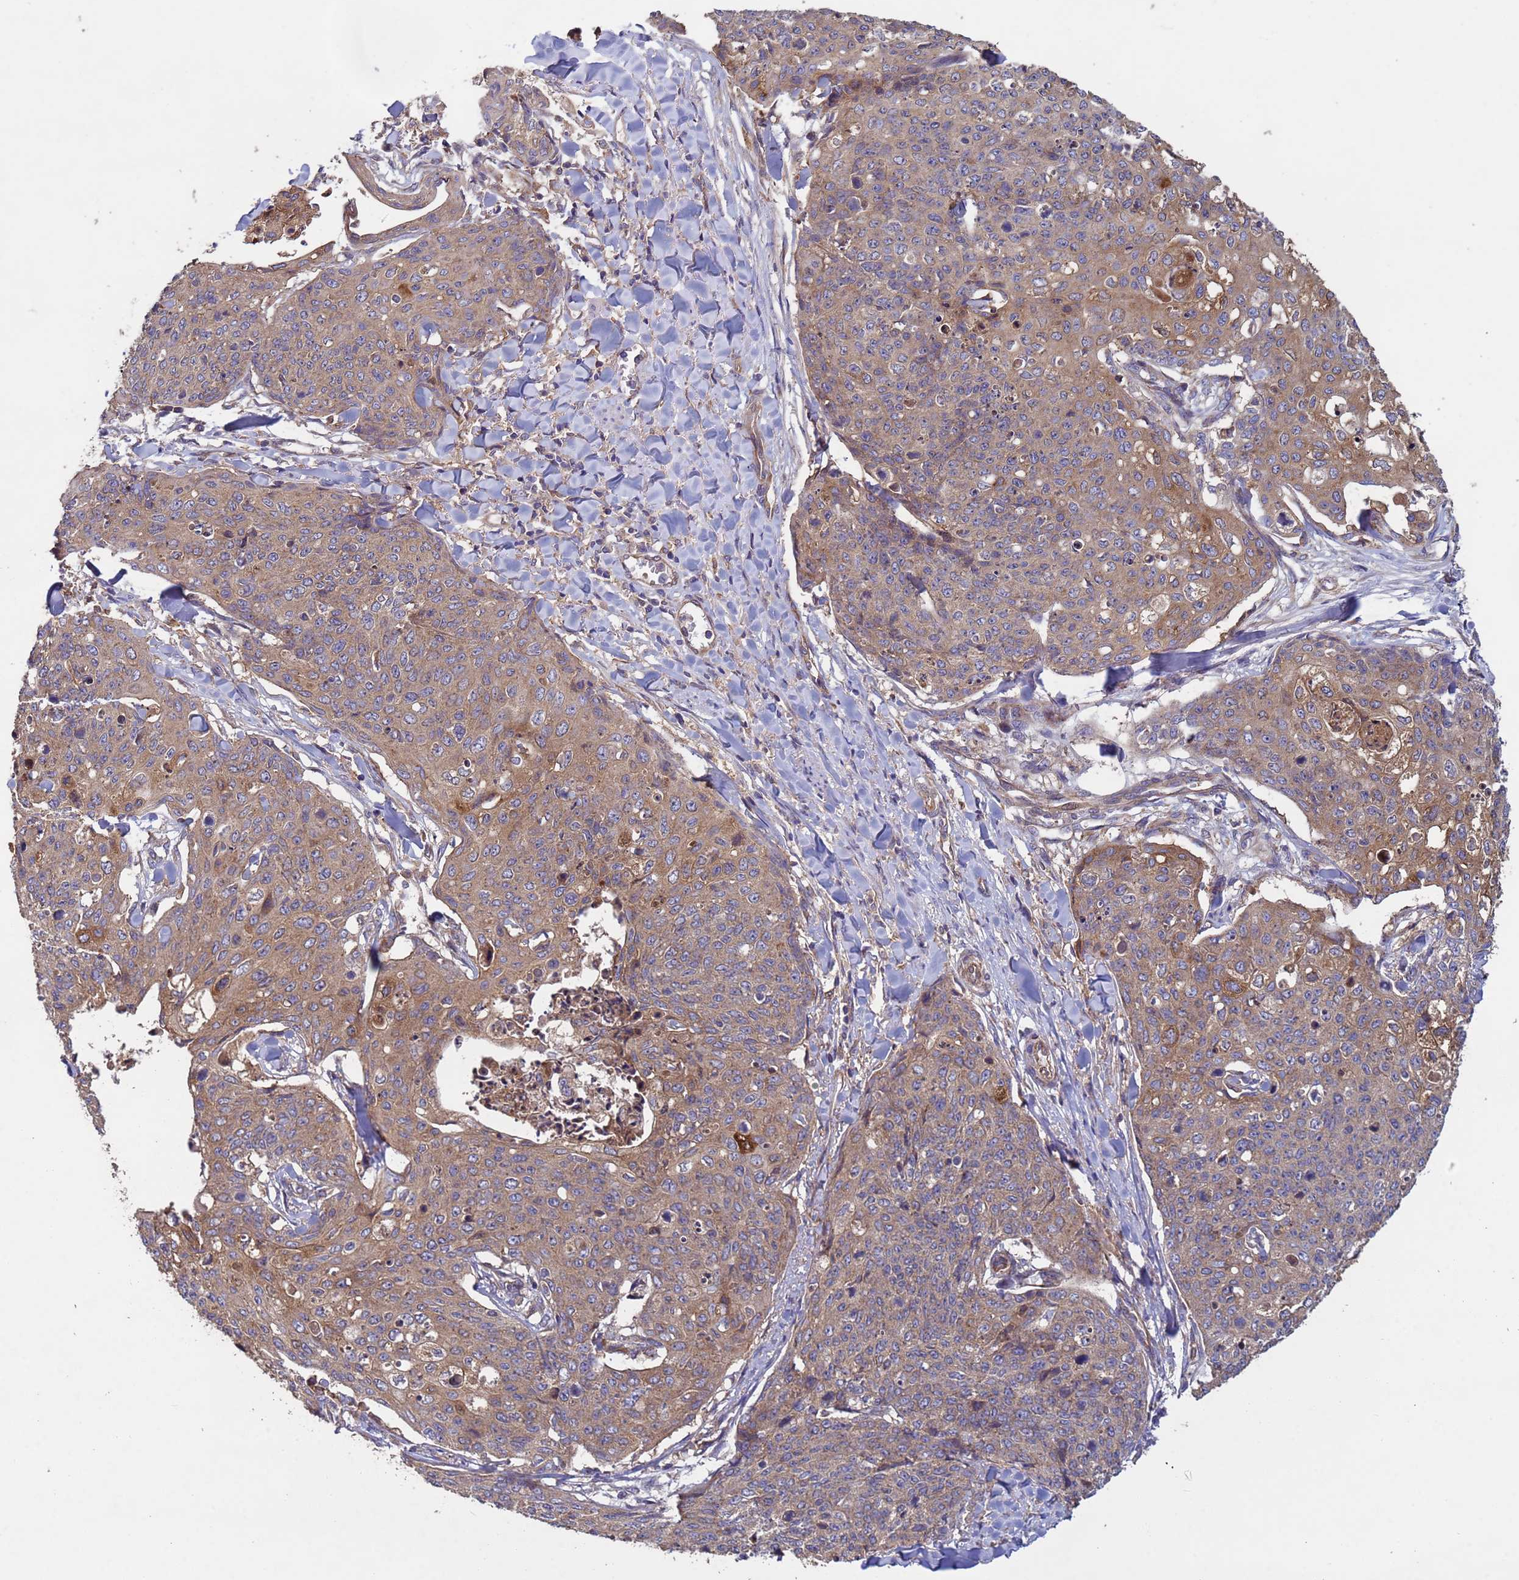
{"staining": {"intensity": "moderate", "quantity": "<25%", "location": "cytoplasmic/membranous"}, "tissue": "skin cancer", "cell_type": "Tumor cells", "image_type": "cancer", "snomed": [{"axis": "morphology", "description": "Squamous cell carcinoma, NOS"}, {"axis": "topography", "description": "Skin"}, {"axis": "topography", "description": "Vulva"}], "caption": "The photomicrograph reveals a brown stain indicating the presence of a protein in the cytoplasmic/membranous of tumor cells in skin squamous cell carcinoma.", "gene": "RAB10", "patient": {"sex": "female", "age": 85}}